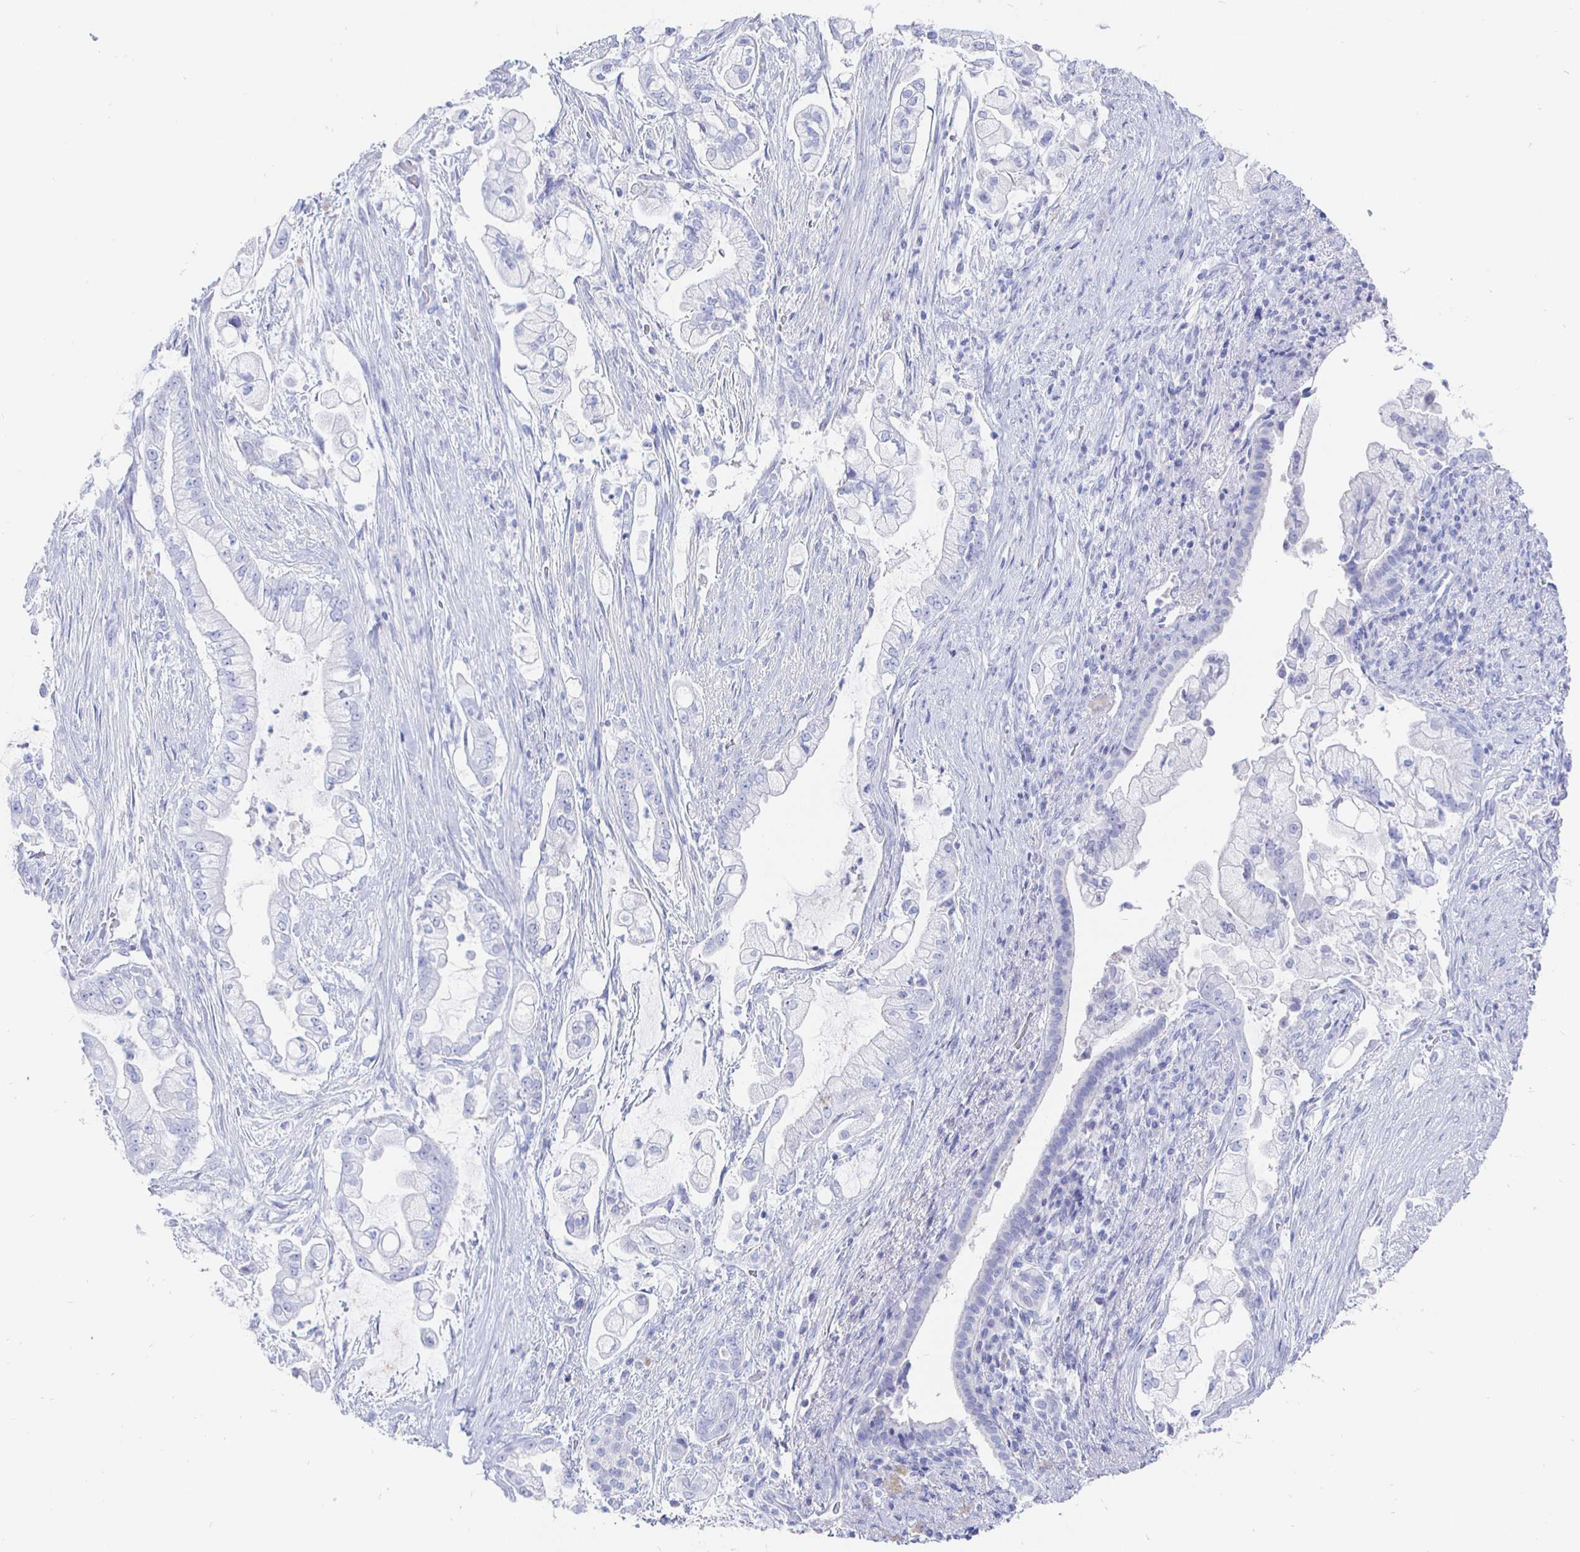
{"staining": {"intensity": "negative", "quantity": "none", "location": "none"}, "tissue": "pancreatic cancer", "cell_type": "Tumor cells", "image_type": "cancer", "snomed": [{"axis": "morphology", "description": "Adenocarcinoma, NOS"}, {"axis": "topography", "description": "Pancreas"}], "caption": "Micrograph shows no protein expression in tumor cells of adenocarcinoma (pancreatic) tissue.", "gene": "CLCA1", "patient": {"sex": "female", "age": 69}}